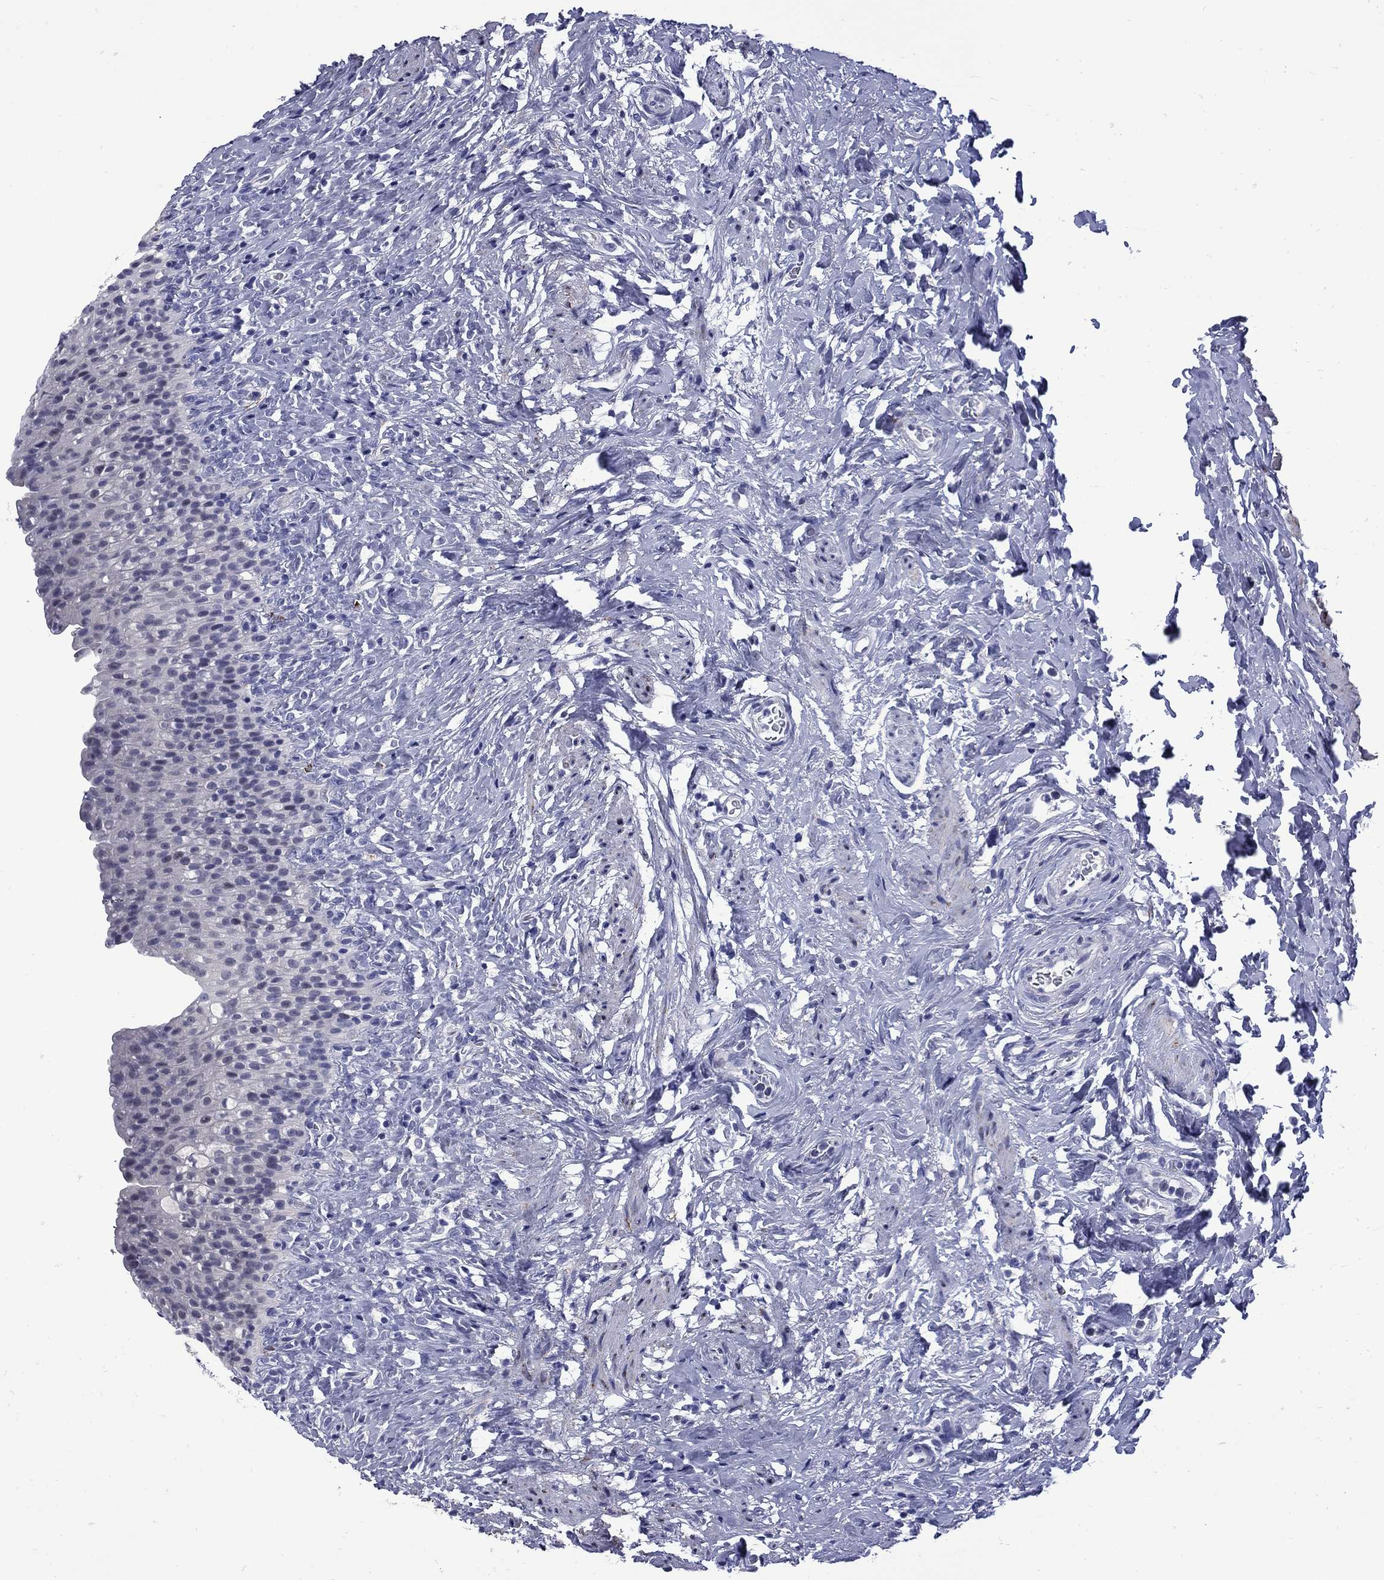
{"staining": {"intensity": "negative", "quantity": "none", "location": "none"}, "tissue": "urinary bladder", "cell_type": "Urothelial cells", "image_type": "normal", "snomed": [{"axis": "morphology", "description": "Normal tissue, NOS"}, {"axis": "topography", "description": "Urinary bladder"}], "caption": "Urinary bladder stained for a protein using immunohistochemistry (IHC) displays no expression urothelial cells.", "gene": "MGARP", "patient": {"sex": "male", "age": 76}}